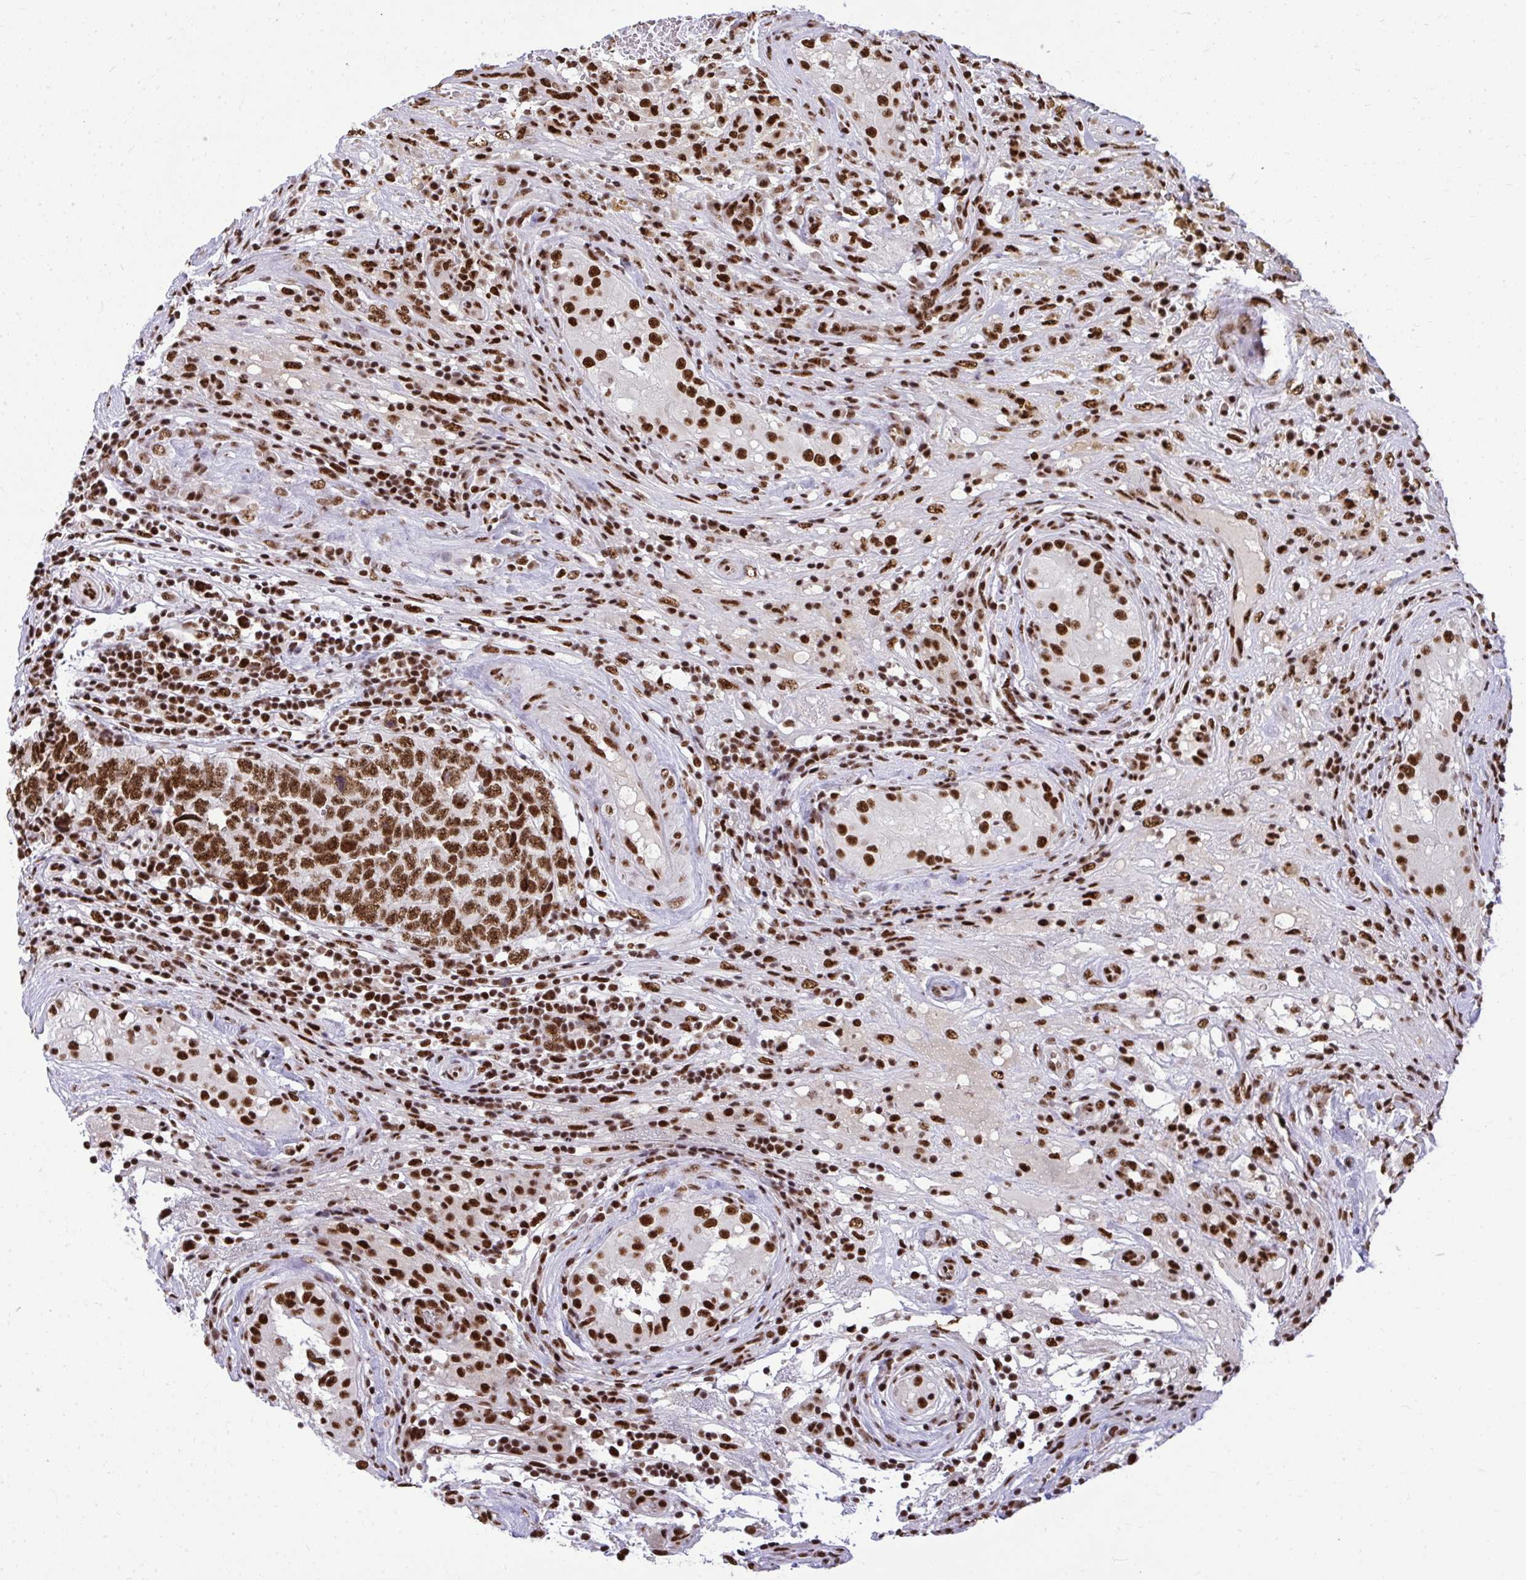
{"staining": {"intensity": "strong", "quantity": ">75%", "location": "nuclear"}, "tissue": "testis cancer", "cell_type": "Tumor cells", "image_type": "cancer", "snomed": [{"axis": "morphology", "description": "Seminoma, NOS"}, {"axis": "morphology", "description": "Teratoma, malignant, NOS"}, {"axis": "topography", "description": "Testis"}], "caption": "This photomicrograph exhibits teratoma (malignant) (testis) stained with immunohistochemistry to label a protein in brown. The nuclear of tumor cells show strong positivity for the protein. Nuclei are counter-stained blue.", "gene": "PRPF19", "patient": {"sex": "male", "age": 34}}